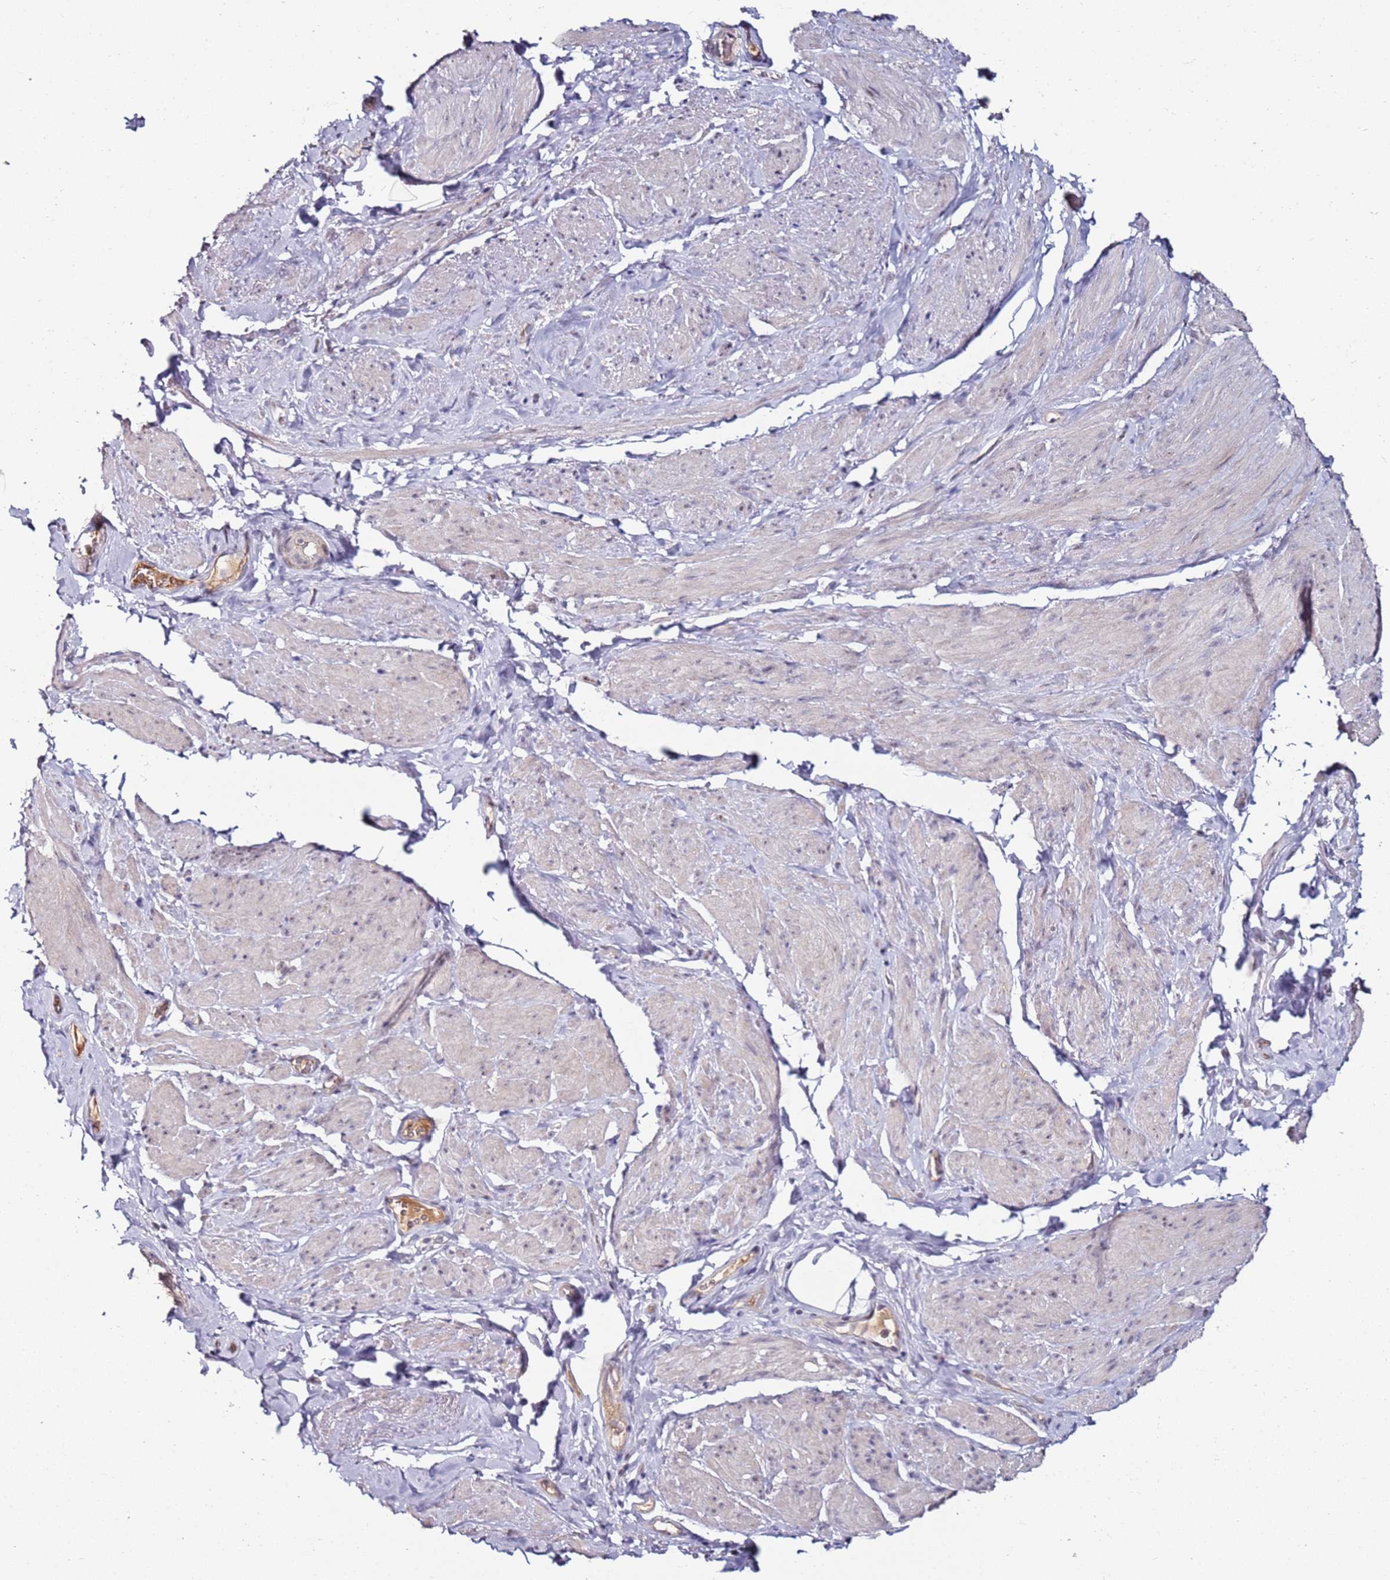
{"staining": {"intensity": "negative", "quantity": "none", "location": "none"}, "tissue": "smooth muscle", "cell_type": "Smooth muscle cells", "image_type": "normal", "snomed": [{"axis": "morphology", "description": "Normal tissue, NOS"}, {"axis": "topography", "description": "Smooth muscle"}, {"axis": "topography", "description": "Peripheral nerve tissue"}], "caption": "Immunohistochemical staining of normal smooth muscle reveals no significant positivity in smooth muscle cells. The staining is performed using DAB brown chromogen with nuclei counter-stained in using hematoxylin.", "gene": "DUSP28", "patient": {"sex": "male", "age": 69}}